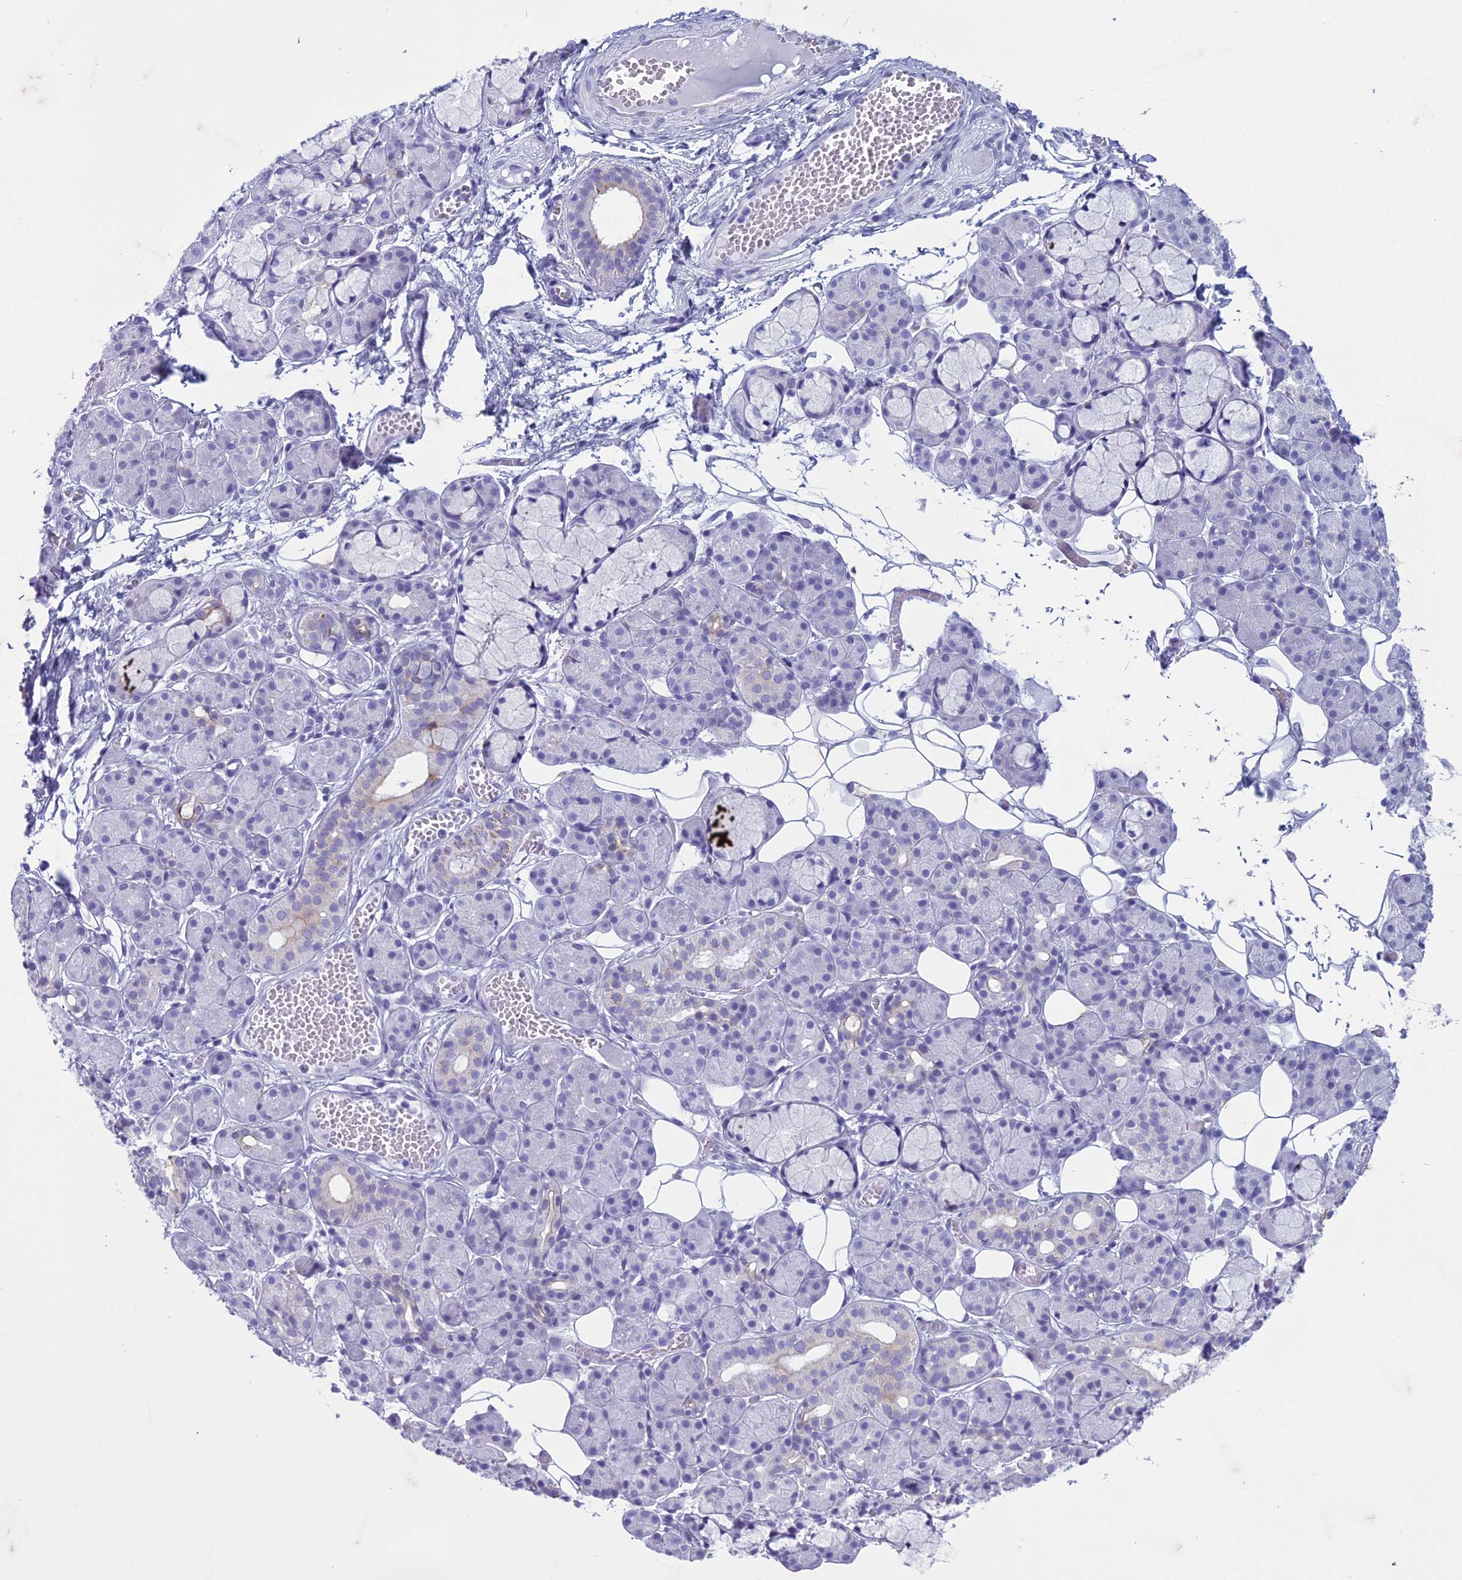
{"staining": {"intensity": "negative", "quantity": "none", "location": "none"}, "tissue": "salivary gland", "cell_type": "Glandular cells", "image_type": "normal", "snomed": [{"axis": "morphology", "description": "Normal tissue, NOS"}, {"axis": "topography", "description": "Salivary gland"}], "caption": "This is a photomicrograph of IHC staining of benign salivary gland, which shows no staining in glandular cells.", "gene": "HMGB4", "patient": {"sex": "male", "age": 63}}